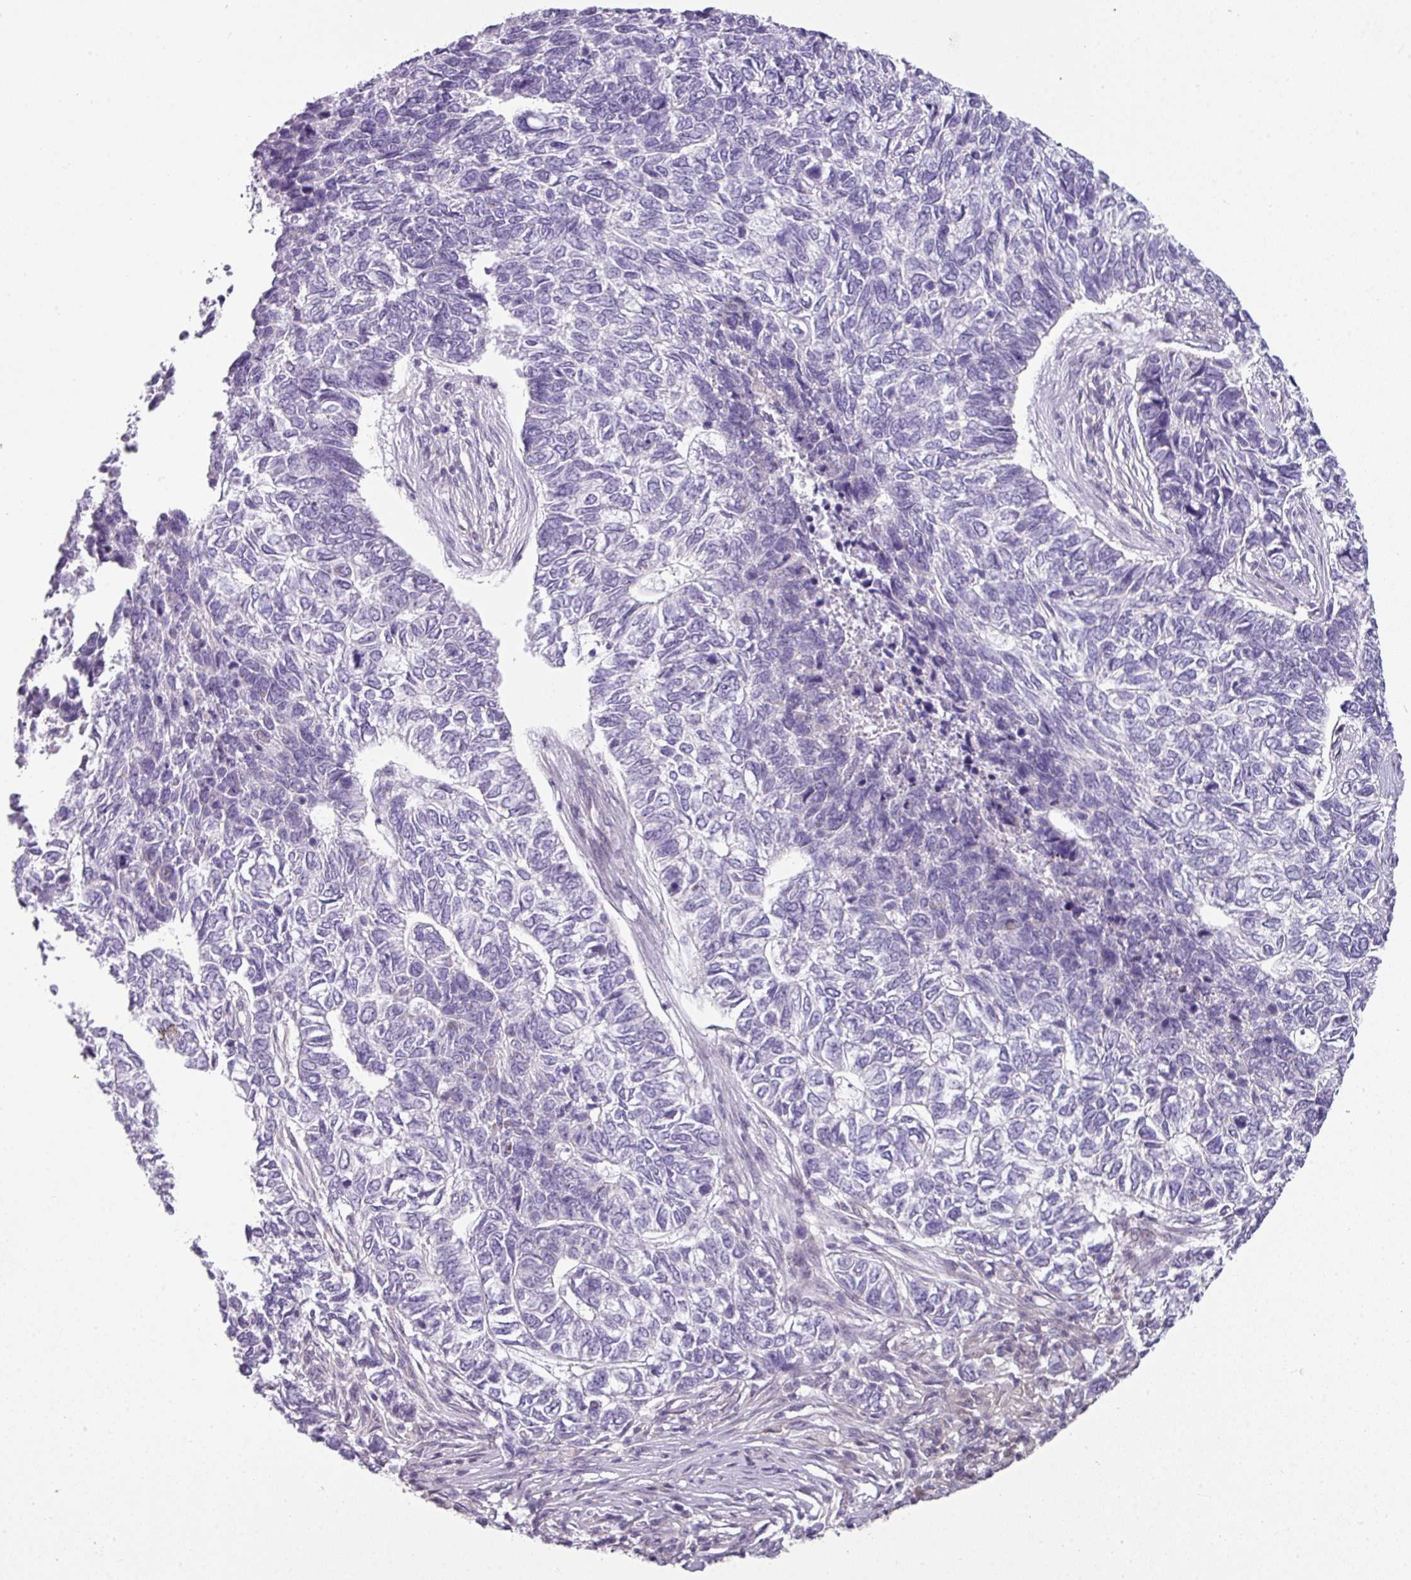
{"staining": {"intensity": "negative", "quantity": "none", "location": "none"}, "tissue": "skin cancer", "cell_type": "Tumor cells", "image_type": "cancer", "snomed": [{"axis": "morphology", "description": "Basal cell carcinoma"}, {"axis": "topography", "description": "Skin"}], "caption": "Immunohistochemistry histopathology image of skin cancer (basal cell carcinoma) stained for a protein (brown), which exhibits no staining in tumor cells.", "gene": "STAT5A", "patient": {"sex": "female", "age": 65}}